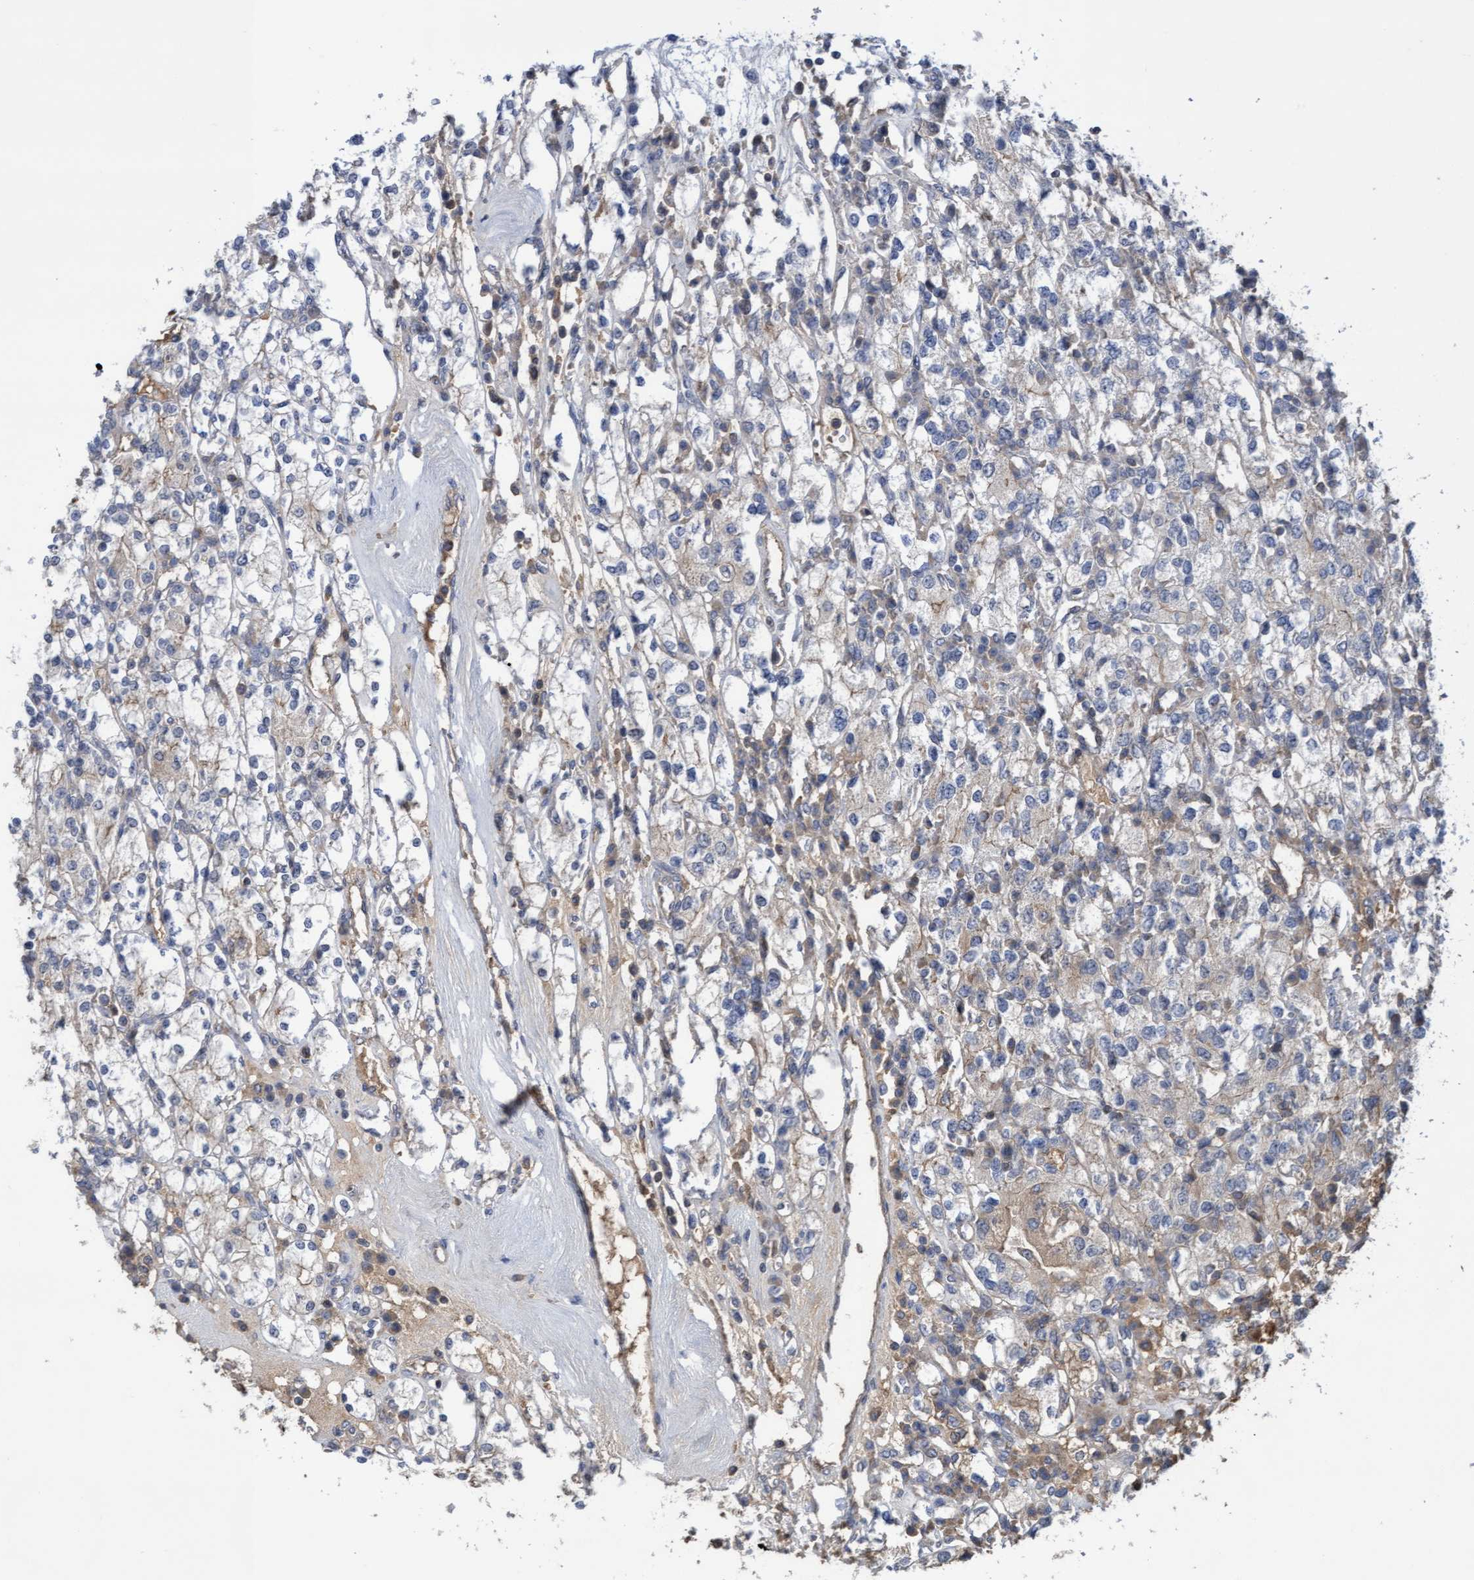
{"staining": {"intensity": "negative", "quantity": "none", "location": "none"}, "tissue": "renal cancer", "cell_type": "Tumor cells", "image_type": "cancer", "snomed": [{"axis": "morphology", "description": "Adenocarcinoma, NOS"}, {"axis": "topography", "description": "Kidney"}], "caption": "An IHC image of renal cancer is shown. There is no staining in tumor cells of renal cancer.", "gene": "COBL", "patient": {"sex": "male", "age": 77}}